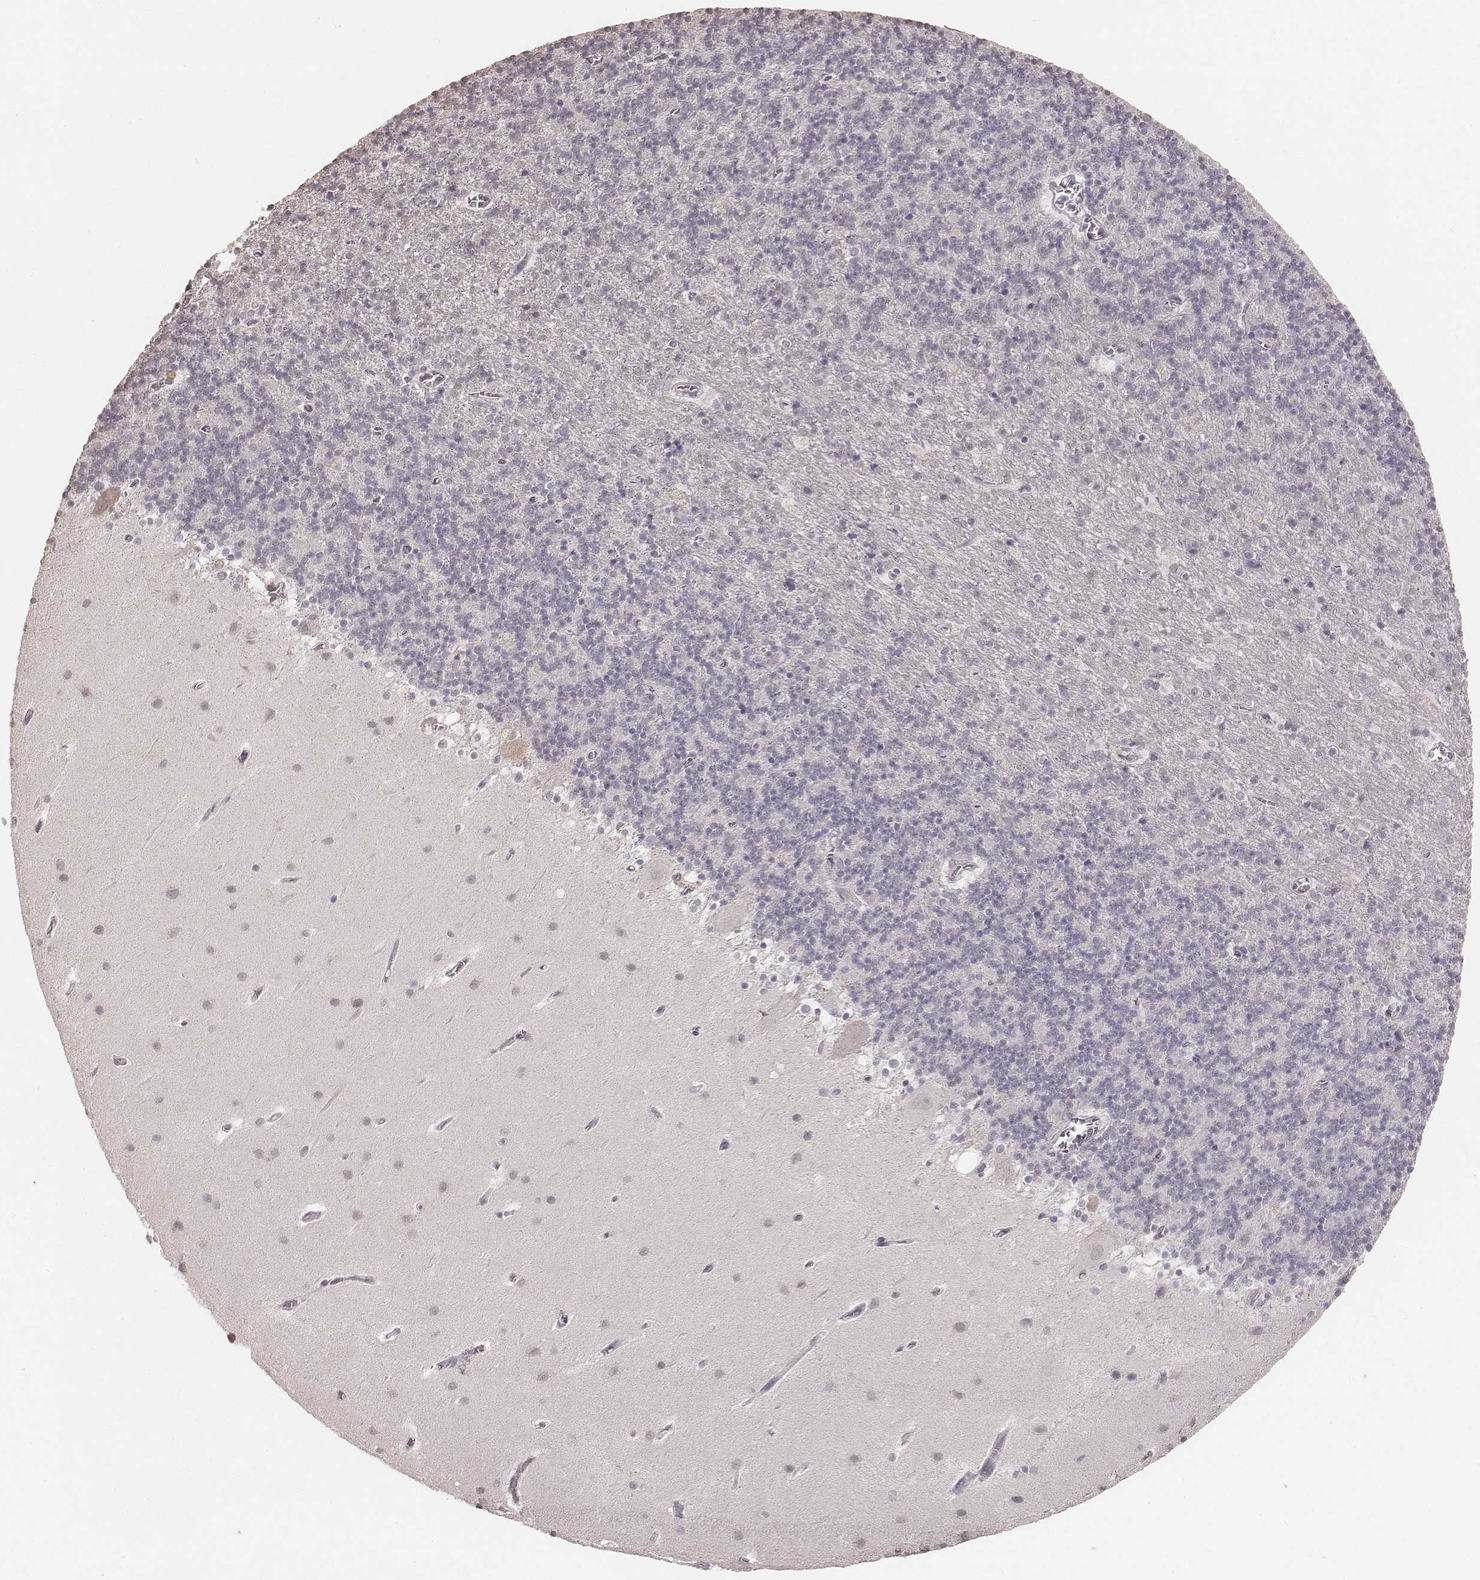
{"staining": {"intensity": "negative", "quantity": "none", "location": "none"}, "tissue": "cerebellum", "cell_type": "Cells in granular layer", "image_type": "normal", "snomed": [{"axis": "morphology", "description": "Normal tissue, NOS"}, {"axis": "topography", "description": "Cerebellum"}], "caption": "Immunohistochemical staining of normal human cerebellum demonstrates no significant expression in cells in granular layer. The staining is performed using DAB (3,3'-diaminobenzidine) brown chromogen with nuclei counter-stained in using hematoxylin.", "gene": "LY6K", "patient": {"sex": "male", "age": 70}}